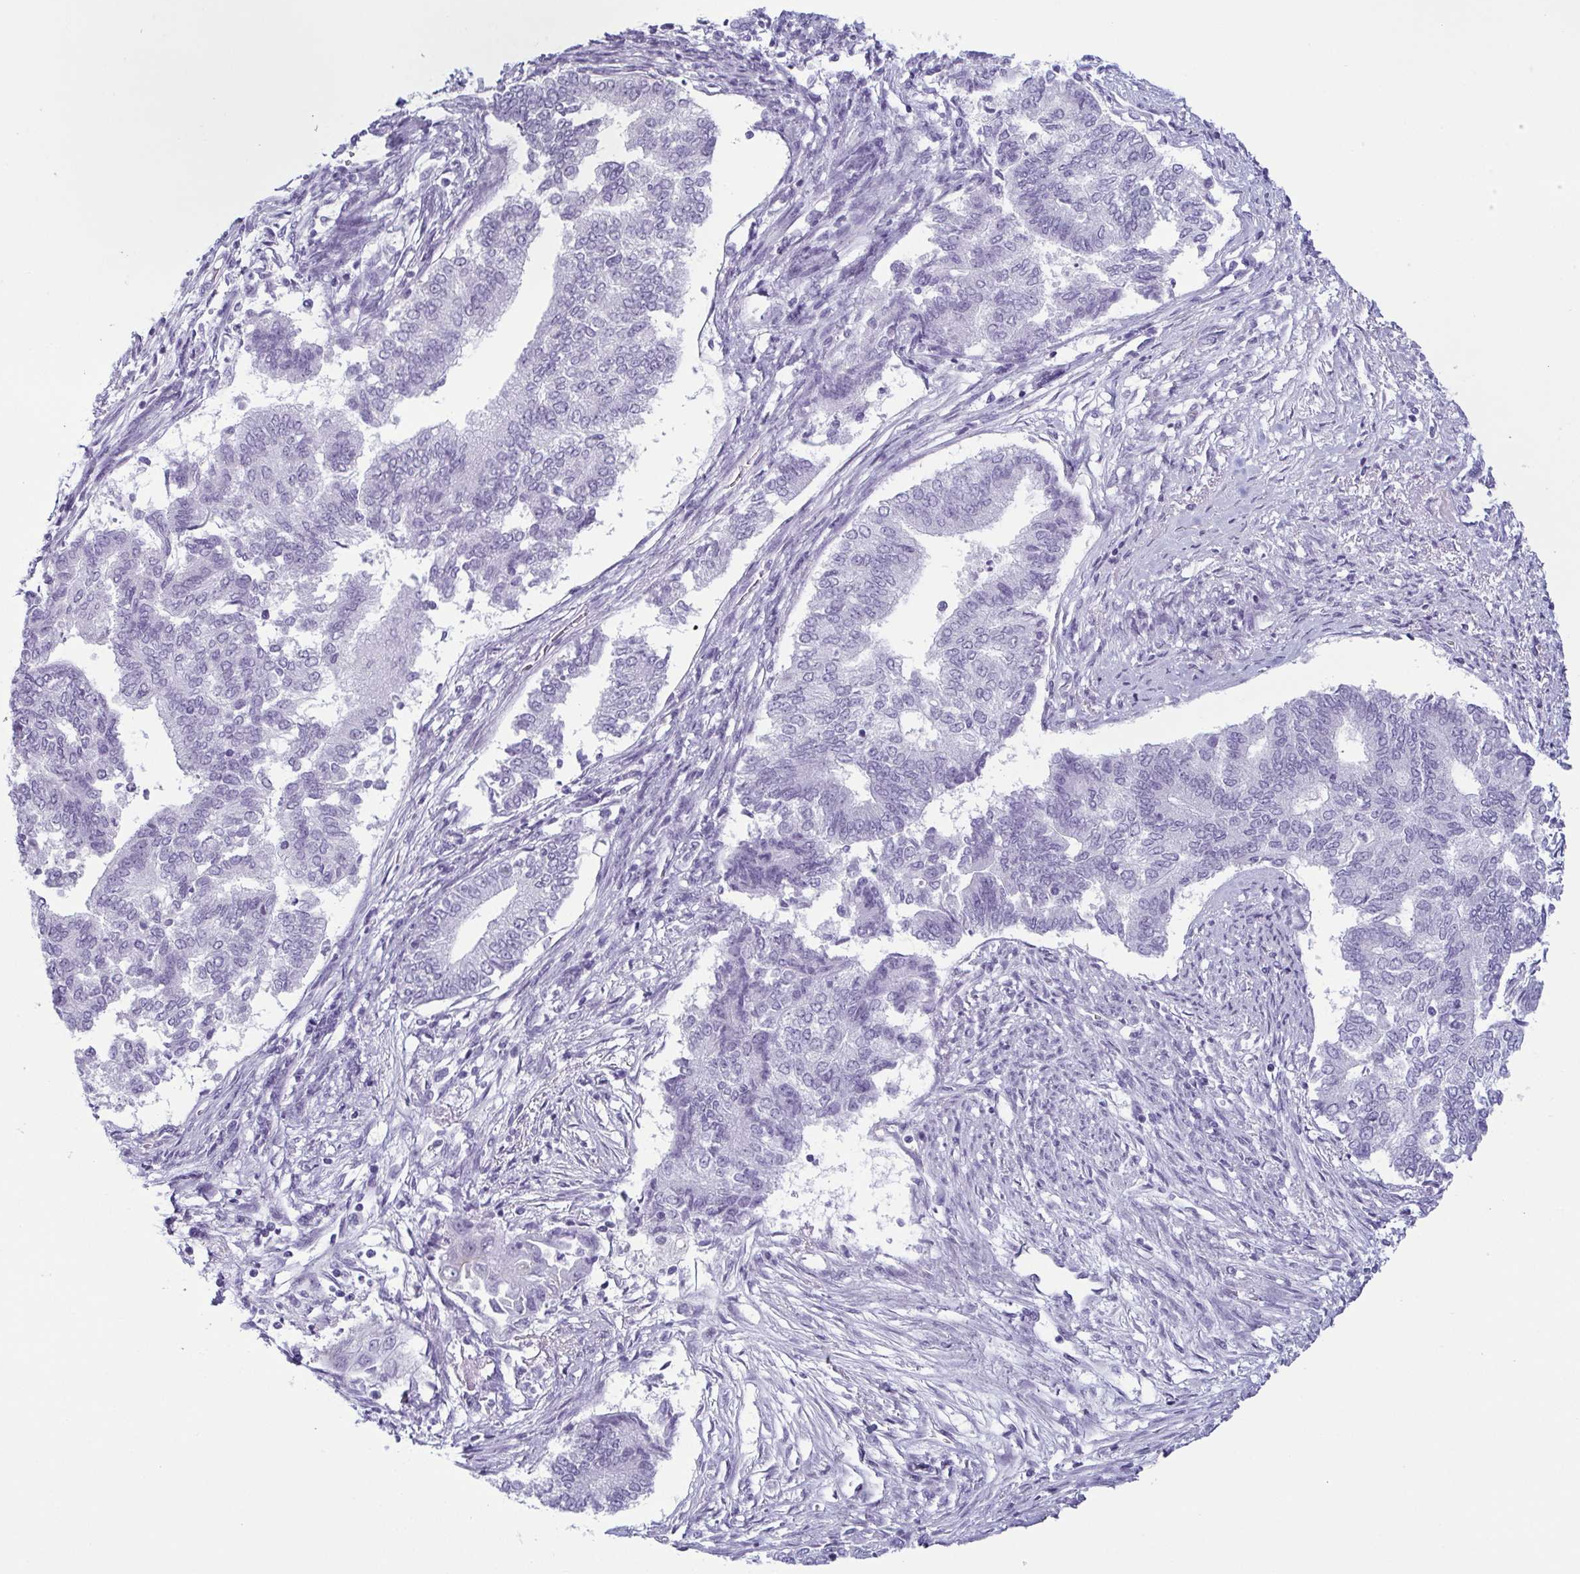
{"staining": {"intensity": "negative", "quantity": "none", "location": "none"}, "tissue": "endometrial cancer", "cell_type": "Tumor cells", "image_type": "cancer", "snomed": [{"axis": "morphology", "description": "Adenocarcinoma, NOS"}, {"axis": "topography", "description": "Endometrium"}], "caption": "Tumor cells are negative for brown protein staining in endometrial cancer (adenocarcinoma).", "gene": "KRT78", "patient": {"sex": "female", "age": 65}}